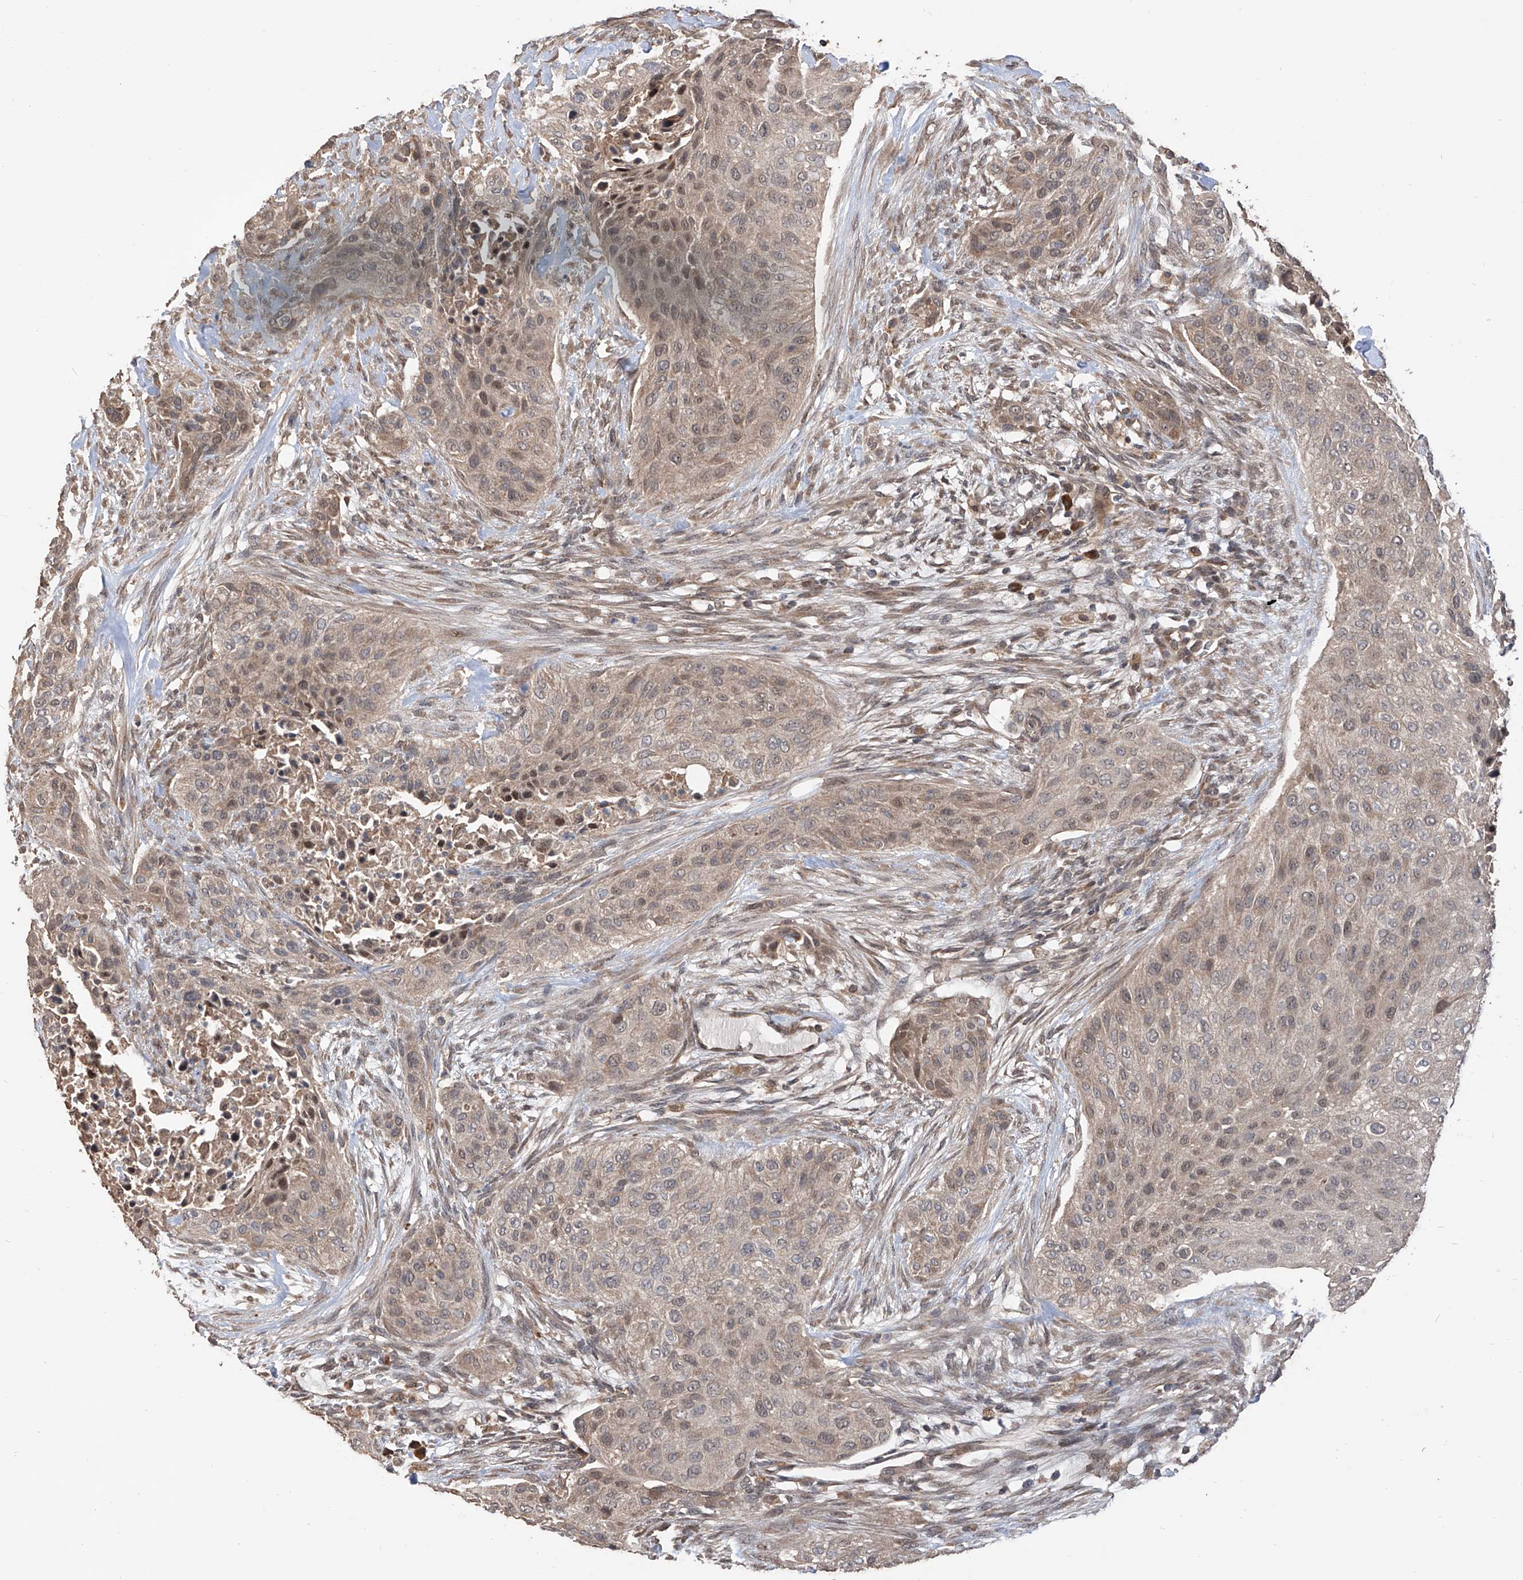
{"staining": {"intensity": "weak", "quantity": "25%-75%", "location": "nuclear"}, "tissue": "urothelial cancer", "cell_type": "Tumor cells", "image_type": "cancer", "snomed": [{"axis": "morphology", "description": "Urothelial carcinoma, High grade"}, {"axis": "topography", "description": "Urinary bladder"}], "caption": "DAB immunohistochemical staining of human urothelial carcinoma (high-grade) exhibits weak nuclear protein positivity in about 25%-75% of tumor cells.", "gene": "FAM135A", "patient": {"sex": "male", "age": 35}}